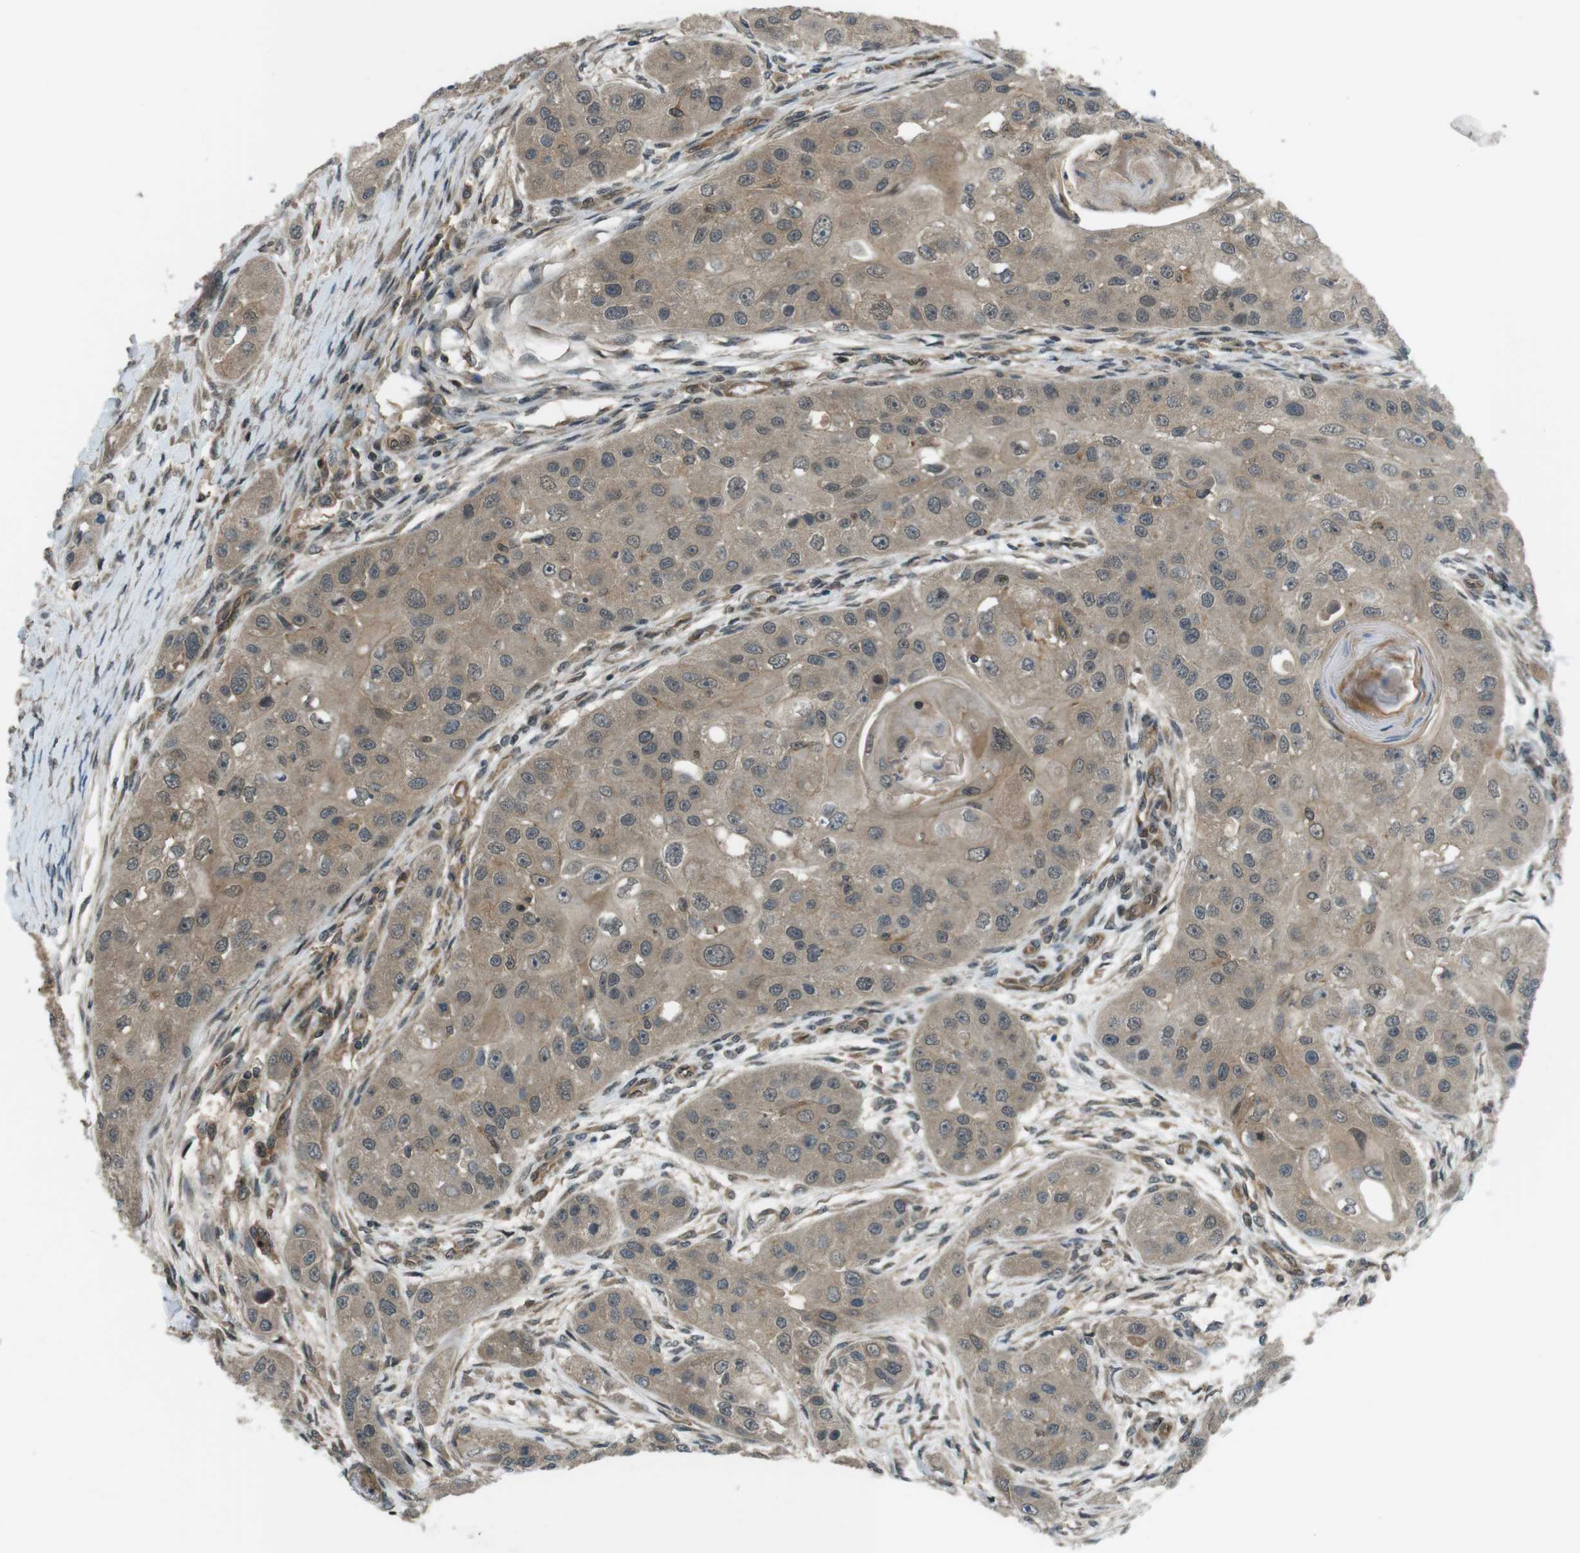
{"staining": {"intensity": "weak", "quantity": ">75%", "location": "cytoplasmic/membranous"}, "tissue": "head and neck cancer", "cell_type": "Tumor cells", "image_type": "cancer", "snomed": [{"axis": "morphology", "description": "Normal tissue, NOS"}, {"axis": "morphology", "description": "Squamous cell carcinoma, NOS"}, {"axis": "topography", "description": "Skeletal muscle"}, {"axis": "topography", "description": "Head-Neck"}], "caption": "Human head and neck cancer stained with a protein marker displays weak staining in tumor cells.", "gene": "TIAM2", "patient": {"sex": "male", "age": 51}}